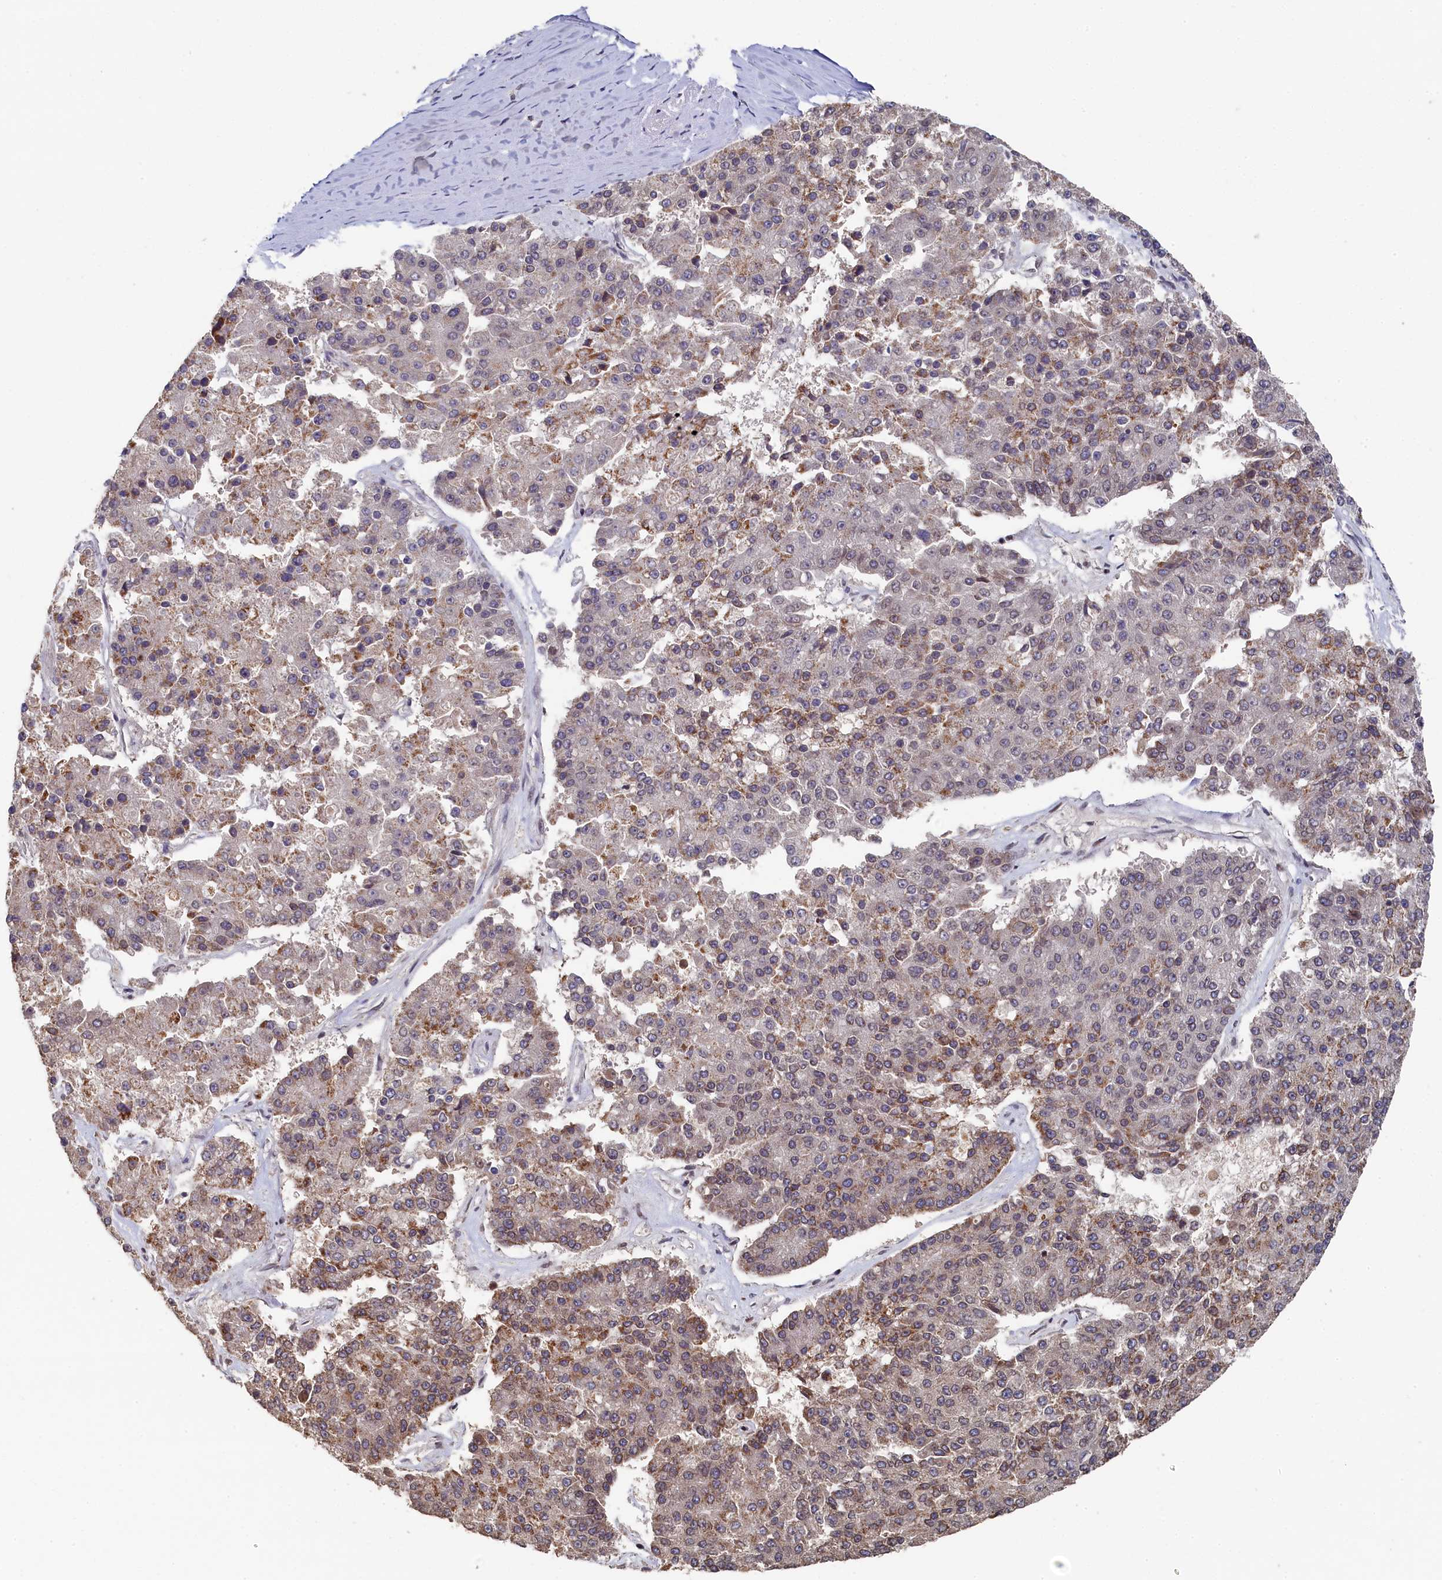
{"staining": {"intensity": "moderate", "quantity": "<25%", "location": "cytoplasmic/membranous"}, "tissue": "pancreatic cancer", "cell_type": "Tumor cells", "image_type": "cancer", "snomed": [{"axis": "morphology", "description": "Adenocarcinoma, NOS"}, {"axis": "topography", "description": "Pancreas"}], "caption": "An image of pancreatic adenocarcinoma stained for a protein demonstrates moderate cytoplasmic/membranous brown staining in tumor cells.", "gene": "ANKEF1", "patient": {"sex": "male", "age": 50}}